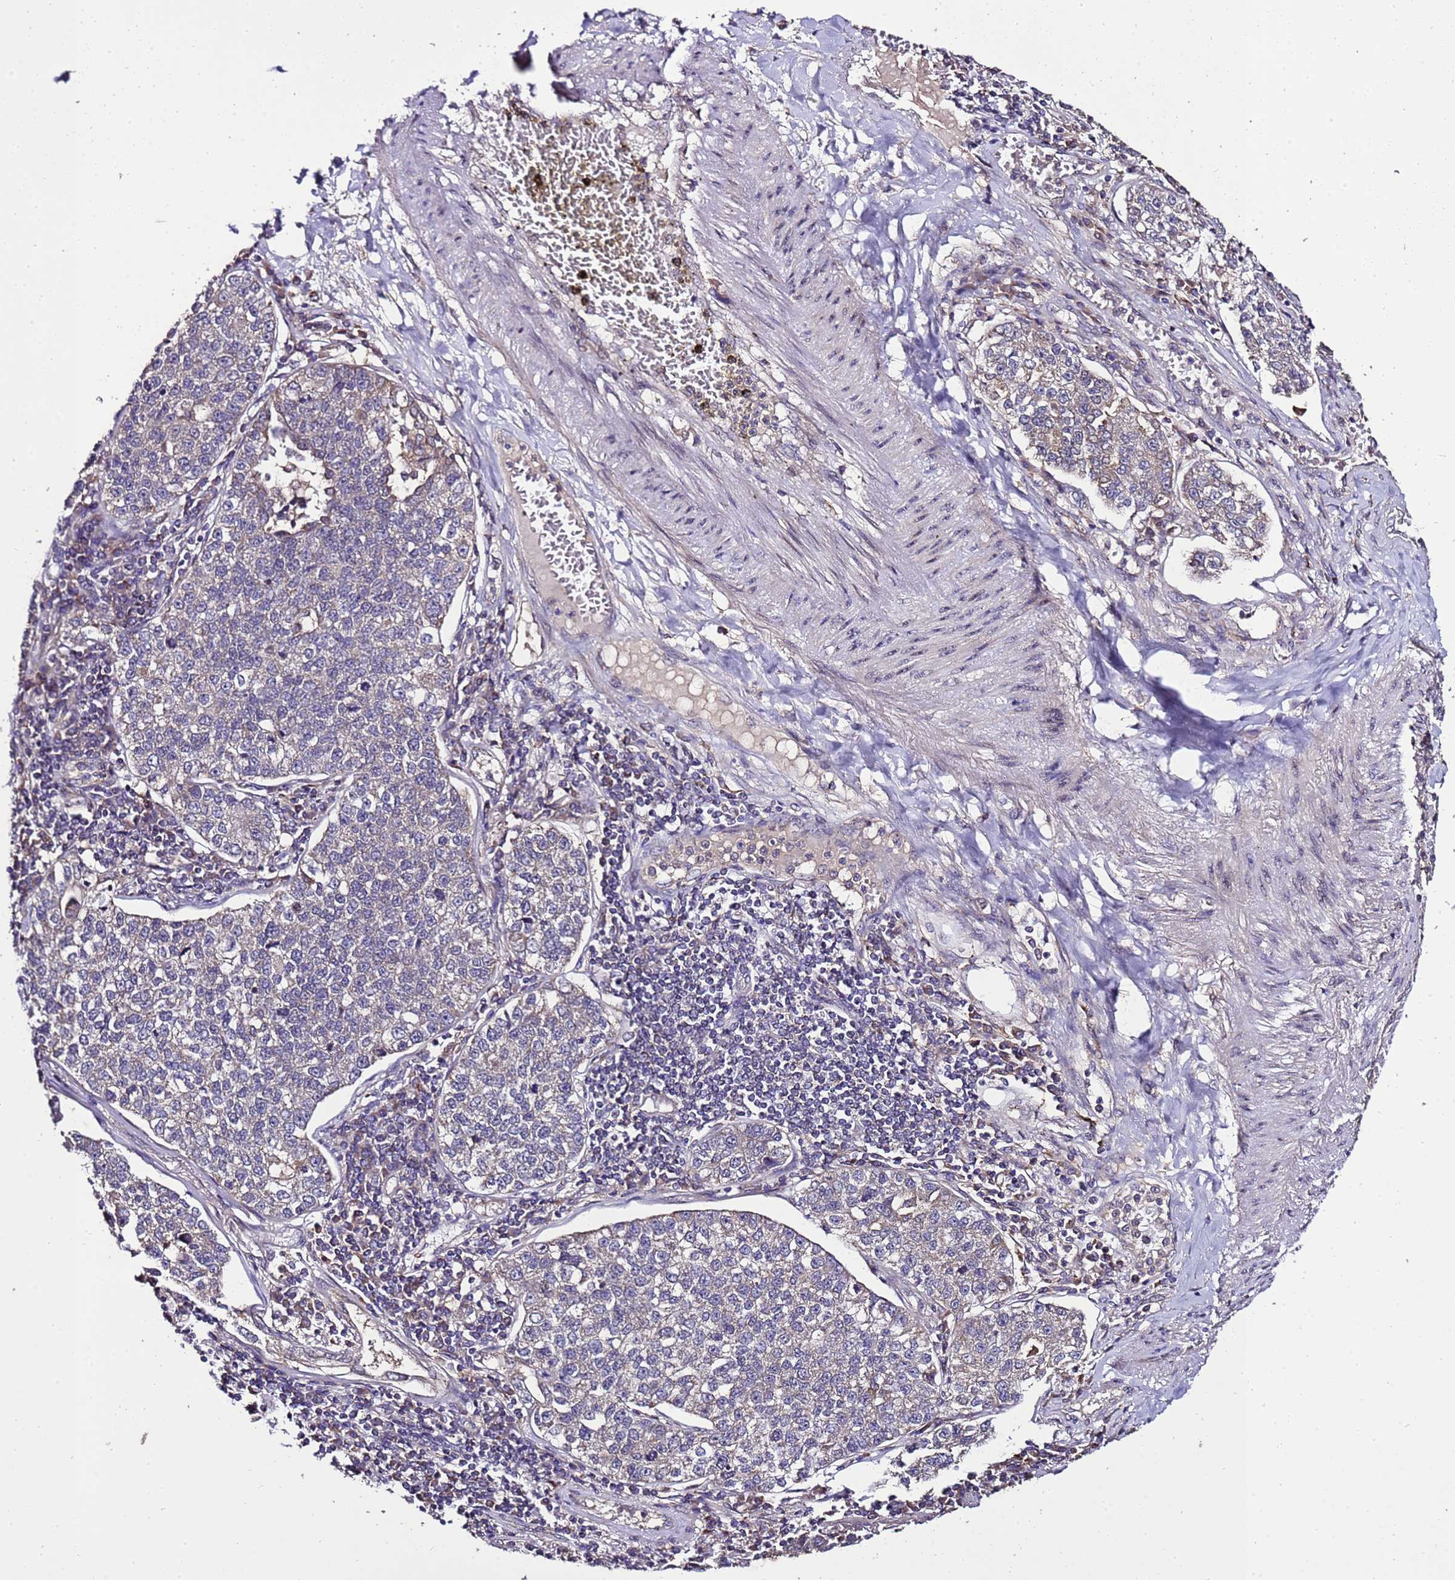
{"staining": {"intensity": "weak", "quantity": "25%-75%", "location": "cytoplasmic/membranous"}, "tissue": "lung cancer", "cell_type": "Tumor cells", "image_type": "cancer", "snomed": [{"axis": "morphology", "description": "Adenocarcinoma, NOS"}, {"axis": "topography", "description": "Lung"}], "caption": "This is a photomicrograph of IHC staining of lung cancer, which shows weak positivity in the cytoplasmic/membranous of tumor cells.", "gene": "ZNF329", "patient": {"sex": "male", "age": 49}}